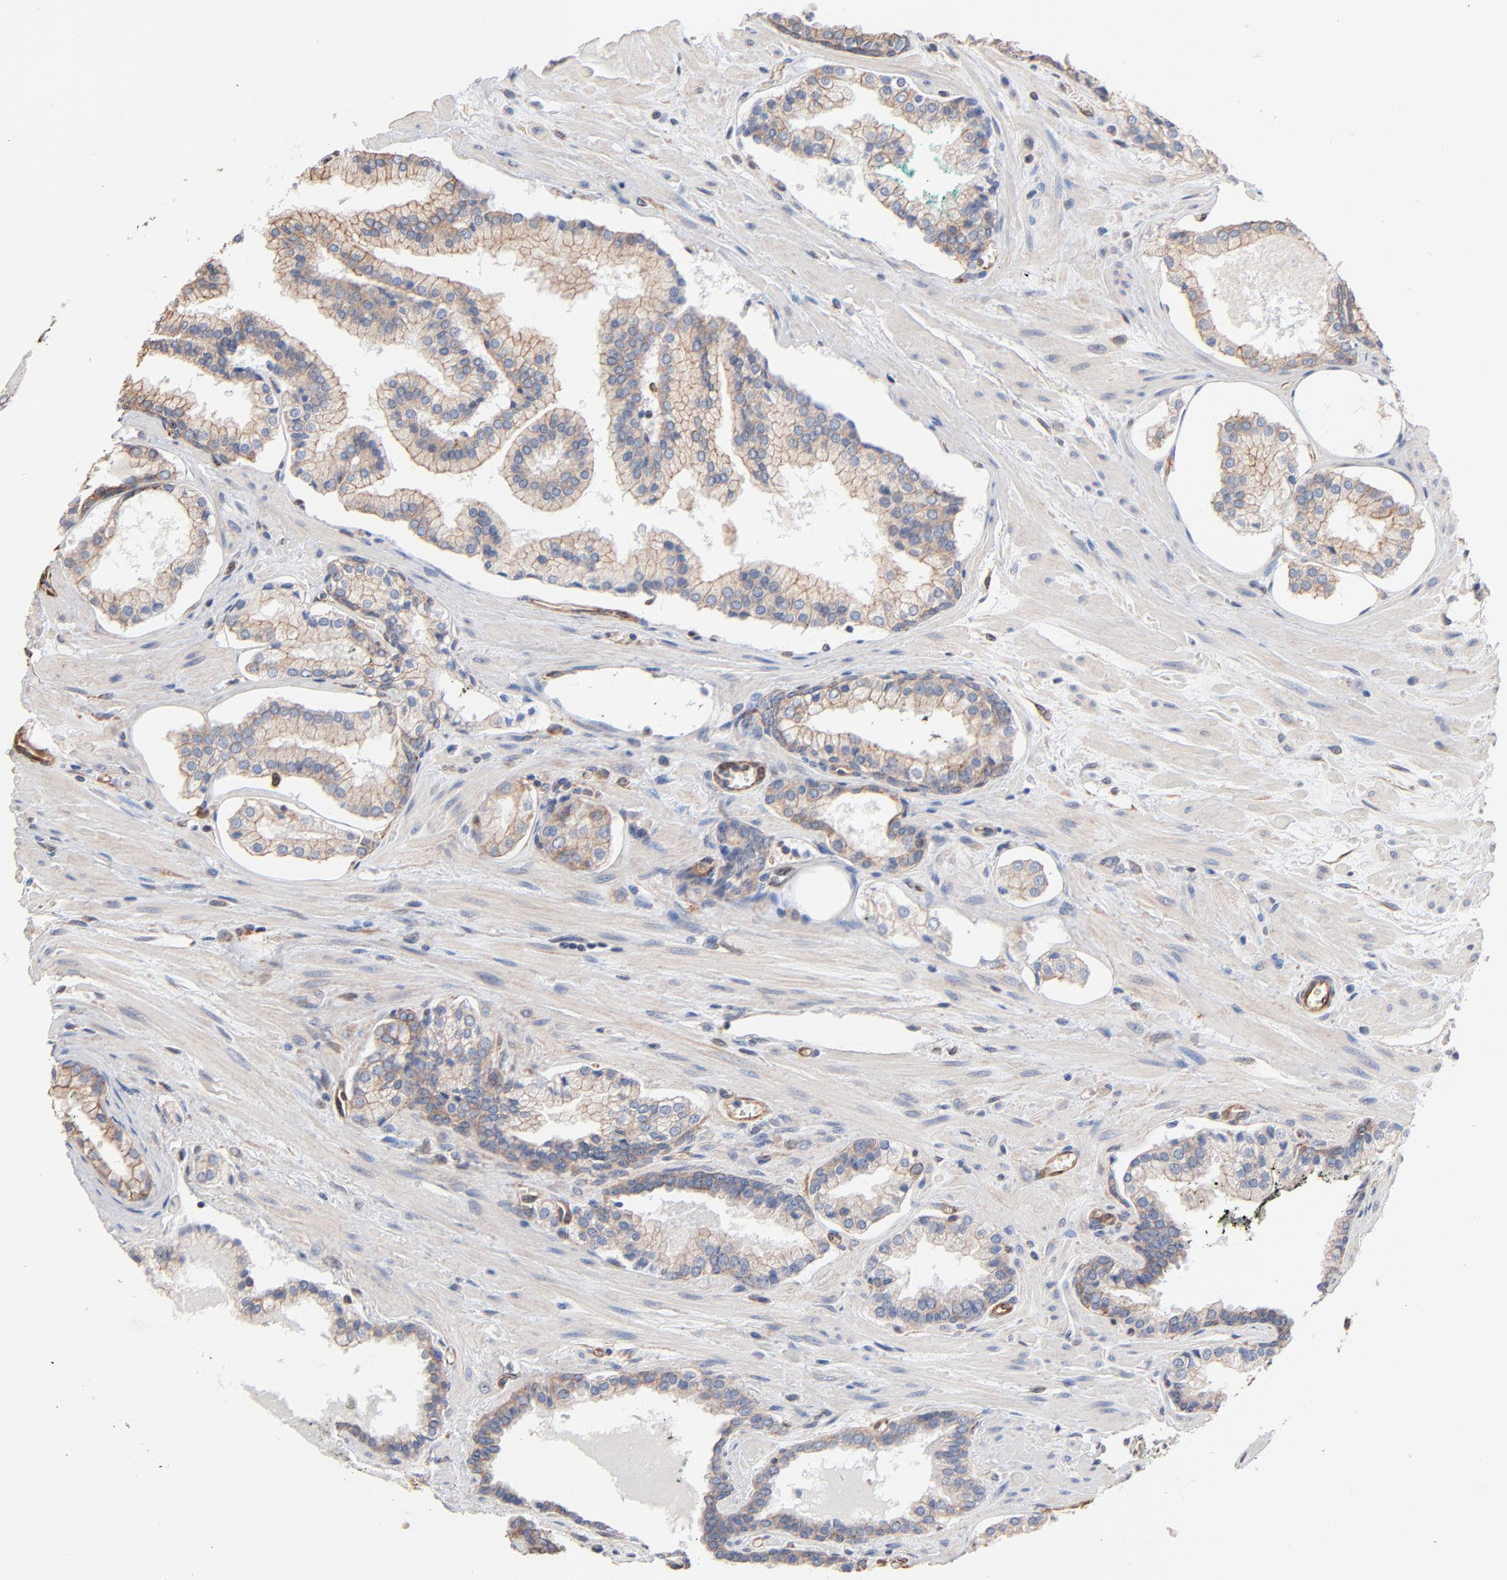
{"staining": {"intensity": "weak", "quantity": "25%-75%", "location": "cytoplasmic/membranous"}, "tissue": "prostate cancer", "cell_type": "Tumor cells", "image_type": "cancer", "snomed": [{"axis": "morphology", "description": "Adenocarcinoma, Medium grade"}, {"axis": "topography", "description": "Prostate"}], "caption": "Prostate adenocarcinoma (medium-grade) stained with a brown dye demonstrates weak cytoplasmic/membranous positive positivity in about 25%-75% of tumor cells.", "gene": "ABCD4", "patient": {"sex": "male", "age": 60}}